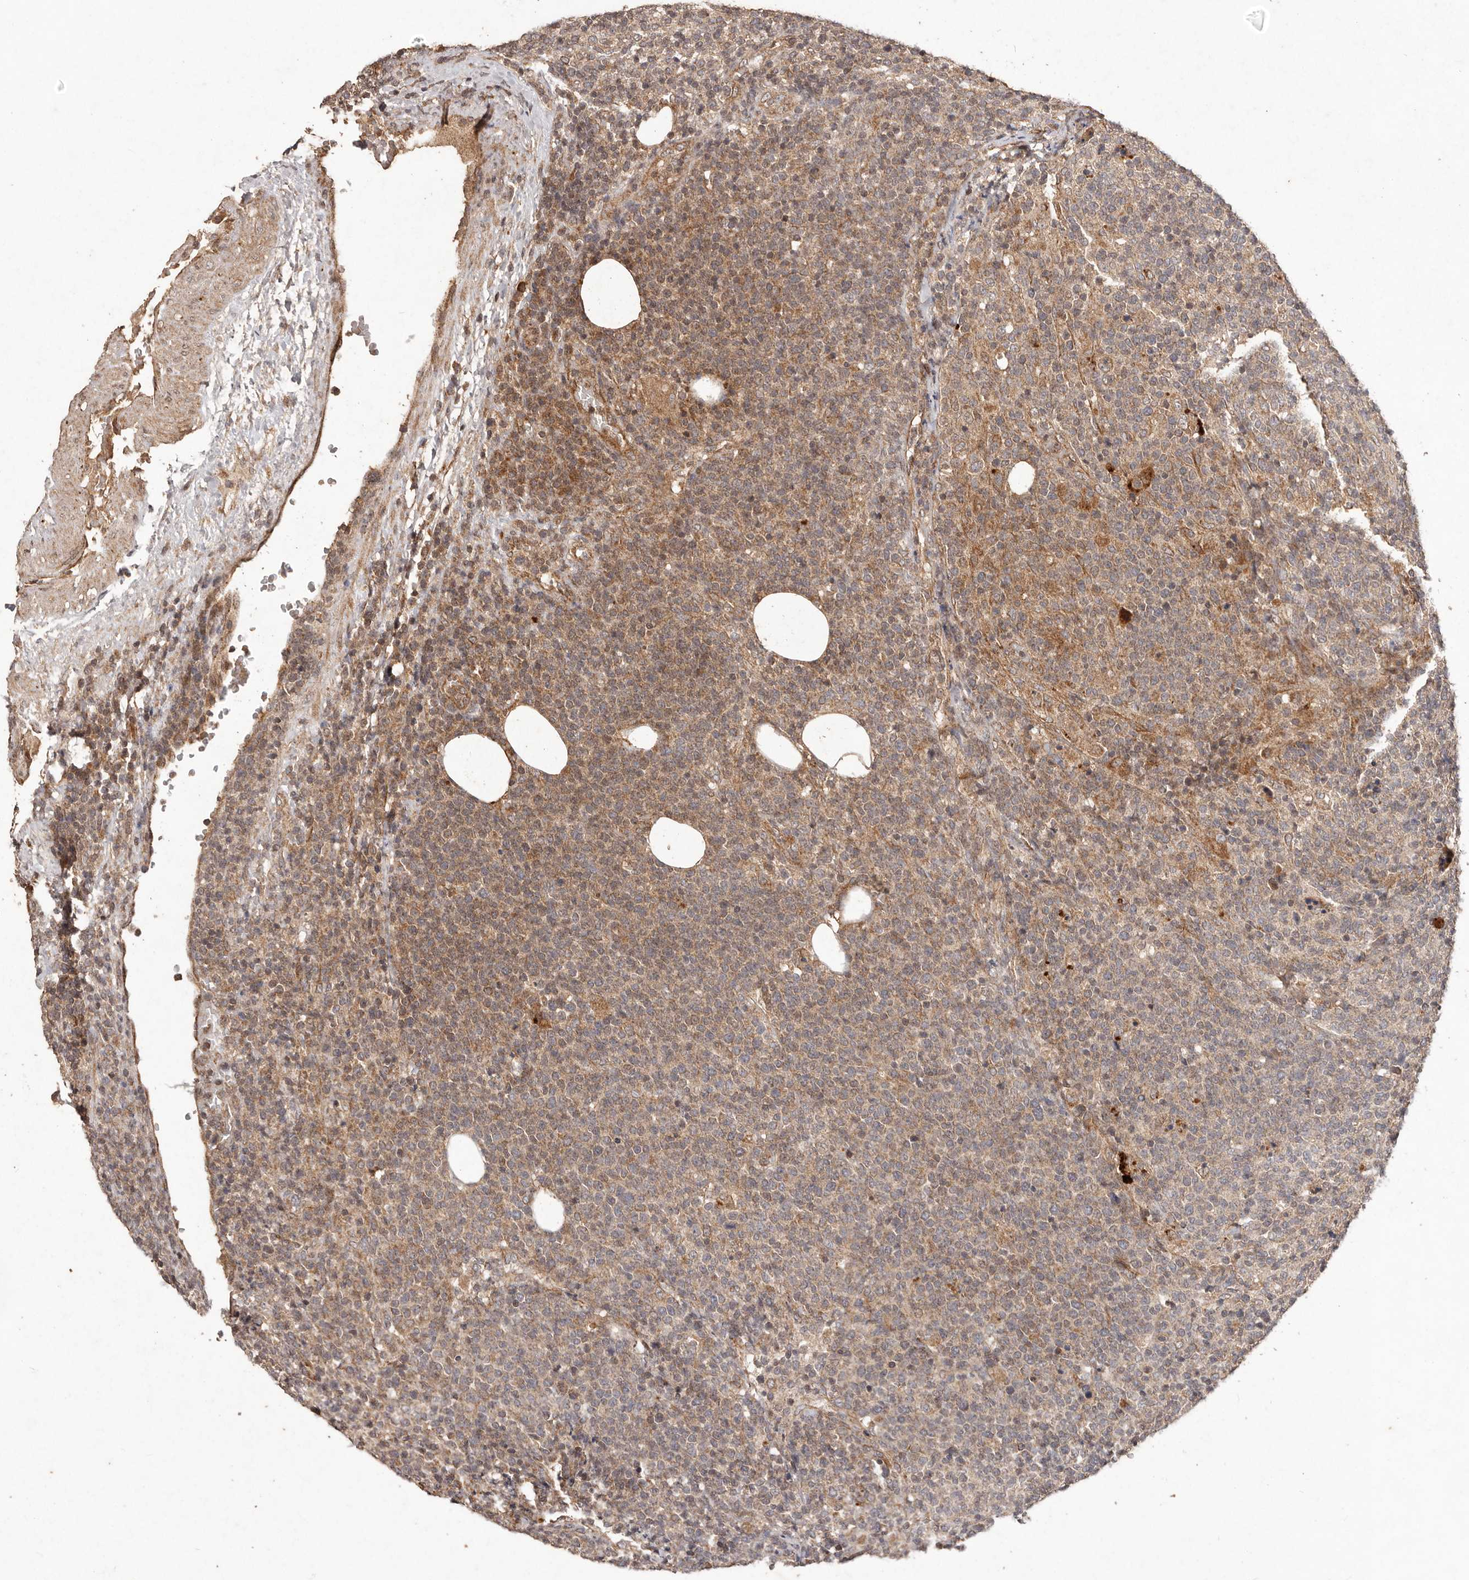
{"staining": {"intensity": "moderate", "quantity": "25%-75%", "location": "cytoplasmic/membranous"}, "tissue": "lymphoma", "cell_type": "Tumor cells", "image_type": "cancer", "snomed": [{"axis": "morphology", "description": "Malignant lymphoma, non-Hodgkin's type, High grade"}, {"axis": "topography", "description": "Lymph node"}], "caption": "Moderate cytoplasmic/membranous staining for a protein is appreciated in approximately 25%-75% of tumor cells of lymphoma using IHC.", "gene": "PLOD2", "patient": {"sex": "male", "age": 61}}